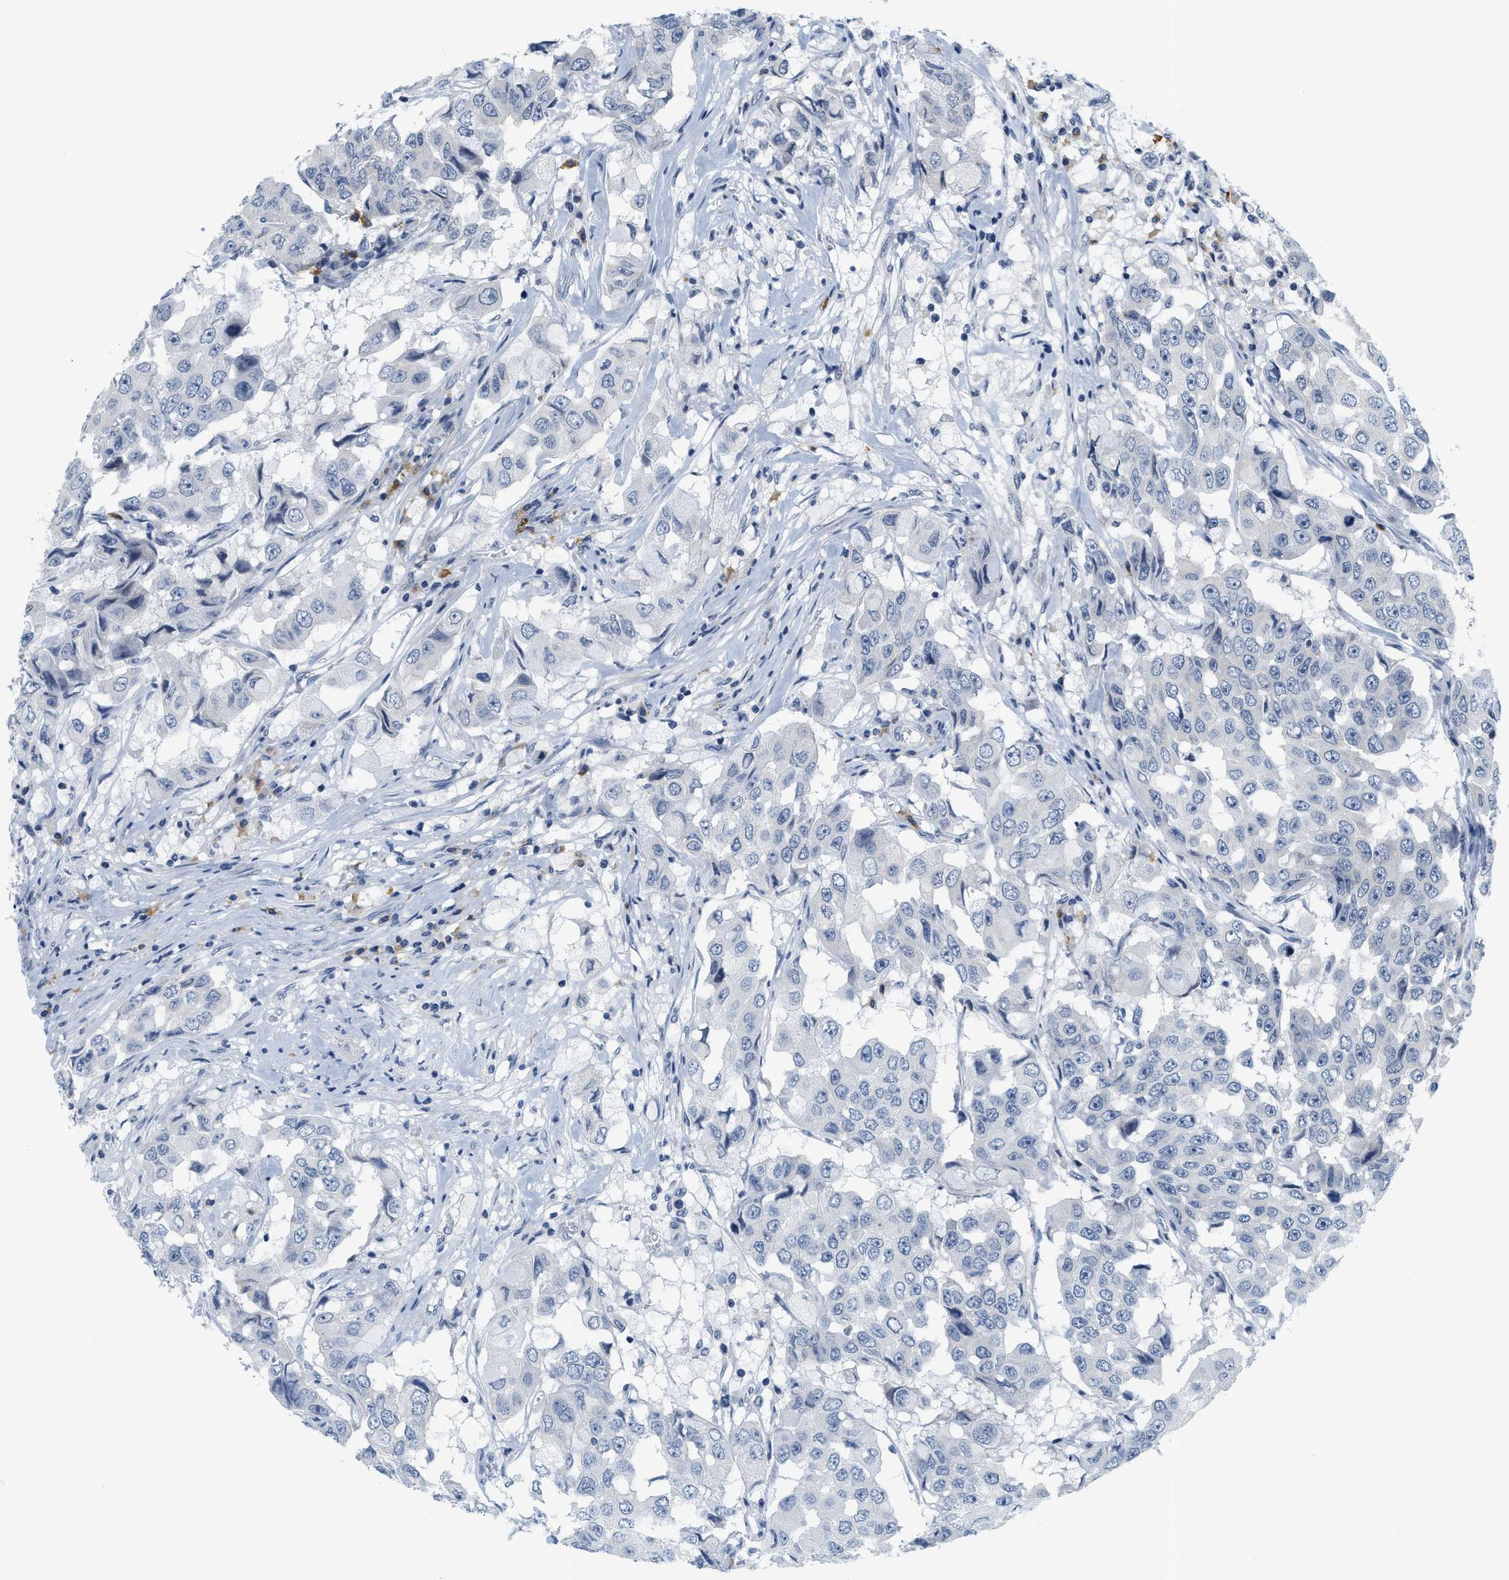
{"staining": {"intensity": "weak", "quantity": "<25%", "location": "cytoplasmic/membranous"}, "tissue": "breast cancer", "cell_type": "Tumor cells", "image_type": "cancer", "snomed": [{"axis": "morphology", "description": "Duct carcinoma"}, {"axis": "topography", "description": "Breast"}], "caption": "IHC histopathology image of breast cancer (invasive ductal carcinoma) stained for a protein (brown), which demonstrates no expression in tumor cells. (DAB IHC with hematoxylin counter stain).", "gene": "KMT2A", "patient": {"sex": "female", "age": 27}}